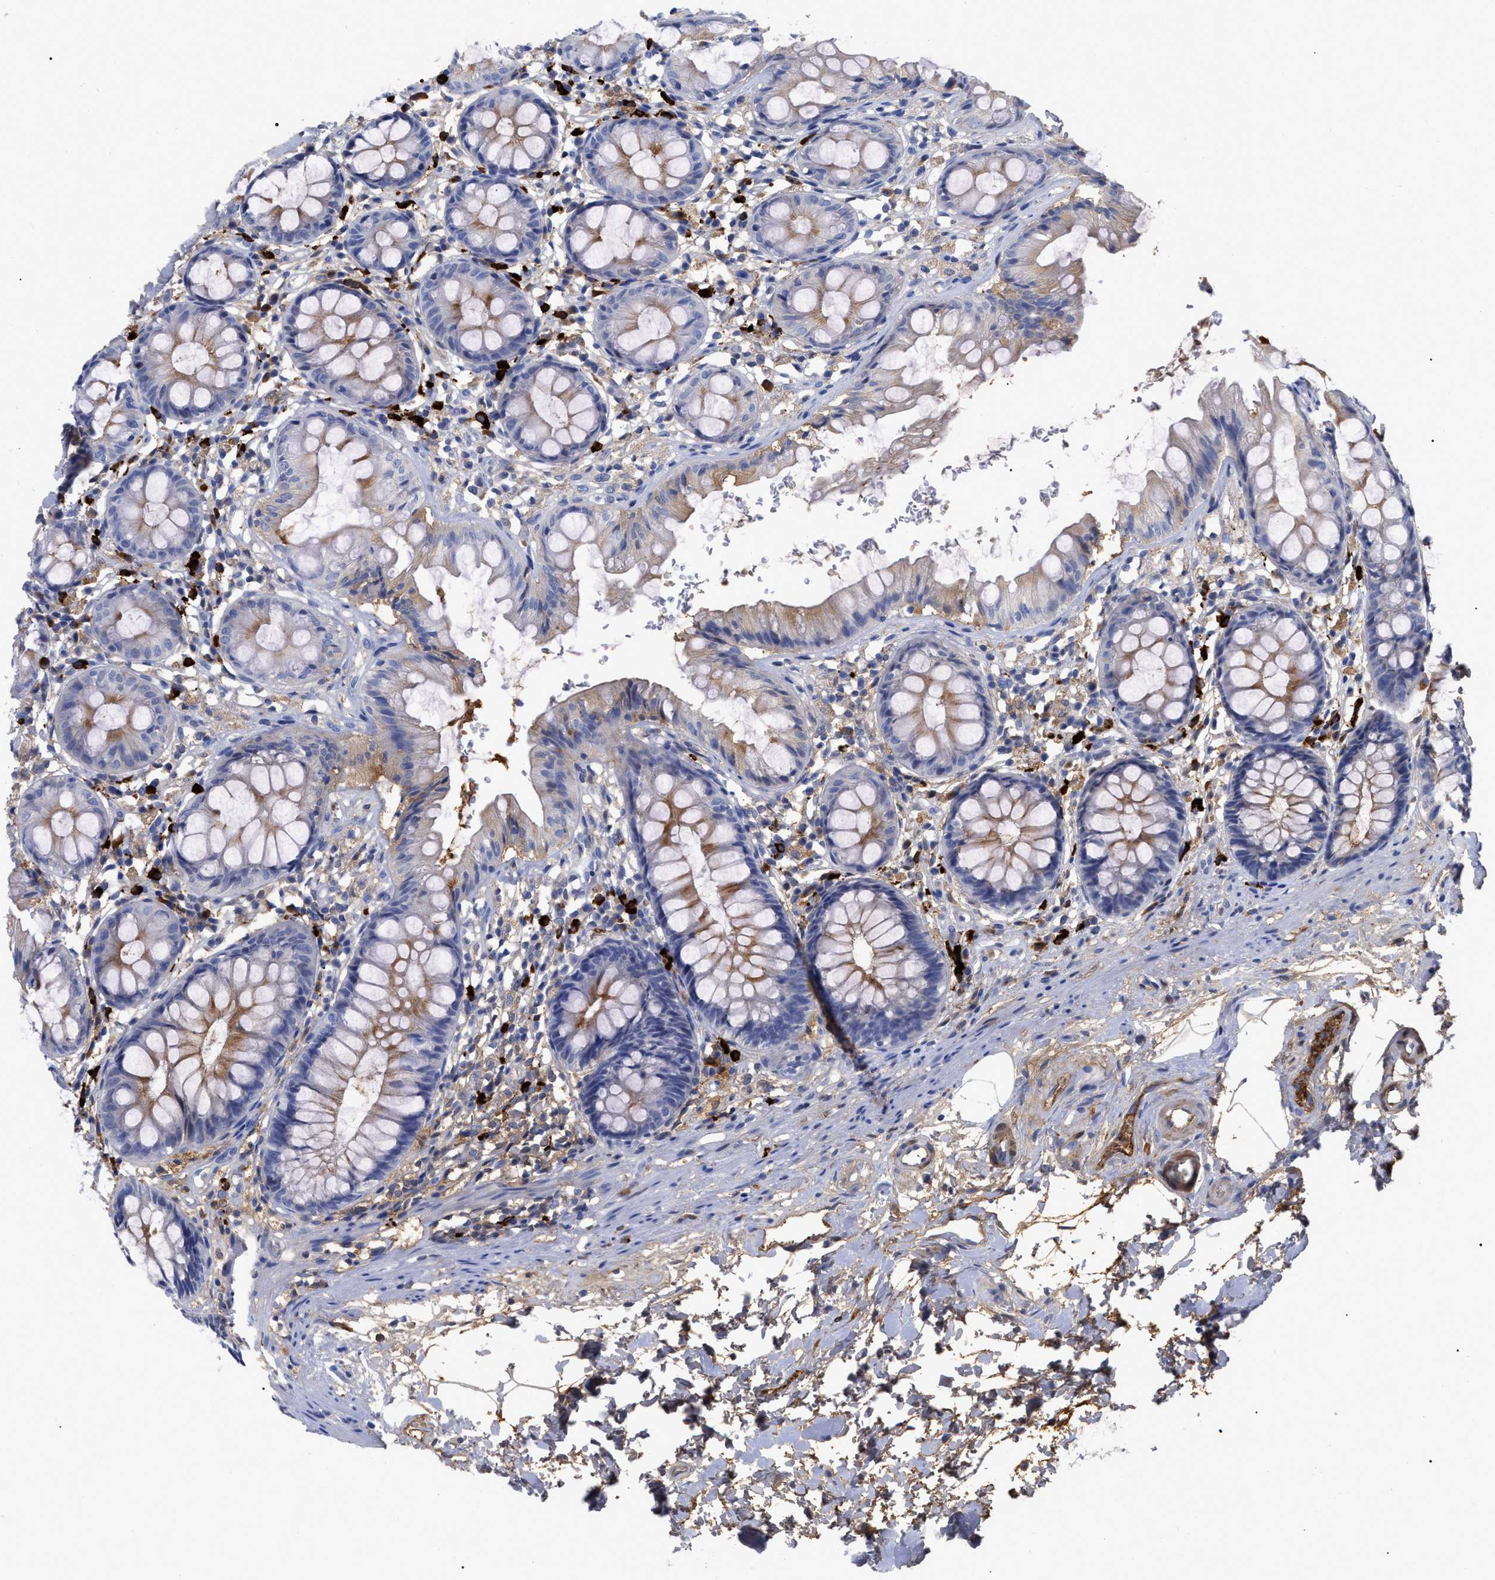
{"staining": {"intensity": "moderate", "quantity": "25%-75%", "location": "cytoplasmic/membranous"}, "tissue": "rectum", "cell_type": "Glandular cells", "image_type": "normal", "snomed": [{"axis": "morphology", "description": "Normal tissue, NOS"}, {"axis": "topography", "description": "Rectum"}], "caption": "Immunohistochemistry staining of normal rectum, which demonstrates medium levels of moderate cytoplasmic/membranous staining in approximately 25%-75% of glandular cells indicating moderate cytoplasmic/membranous protein positivity. The staining was performed using DAB (brown) for protein detection and nuclei were counterstained in hematoxylin (blue).", "gene": "IGHV5", "patient": {"sex": "male", "age": 64}}